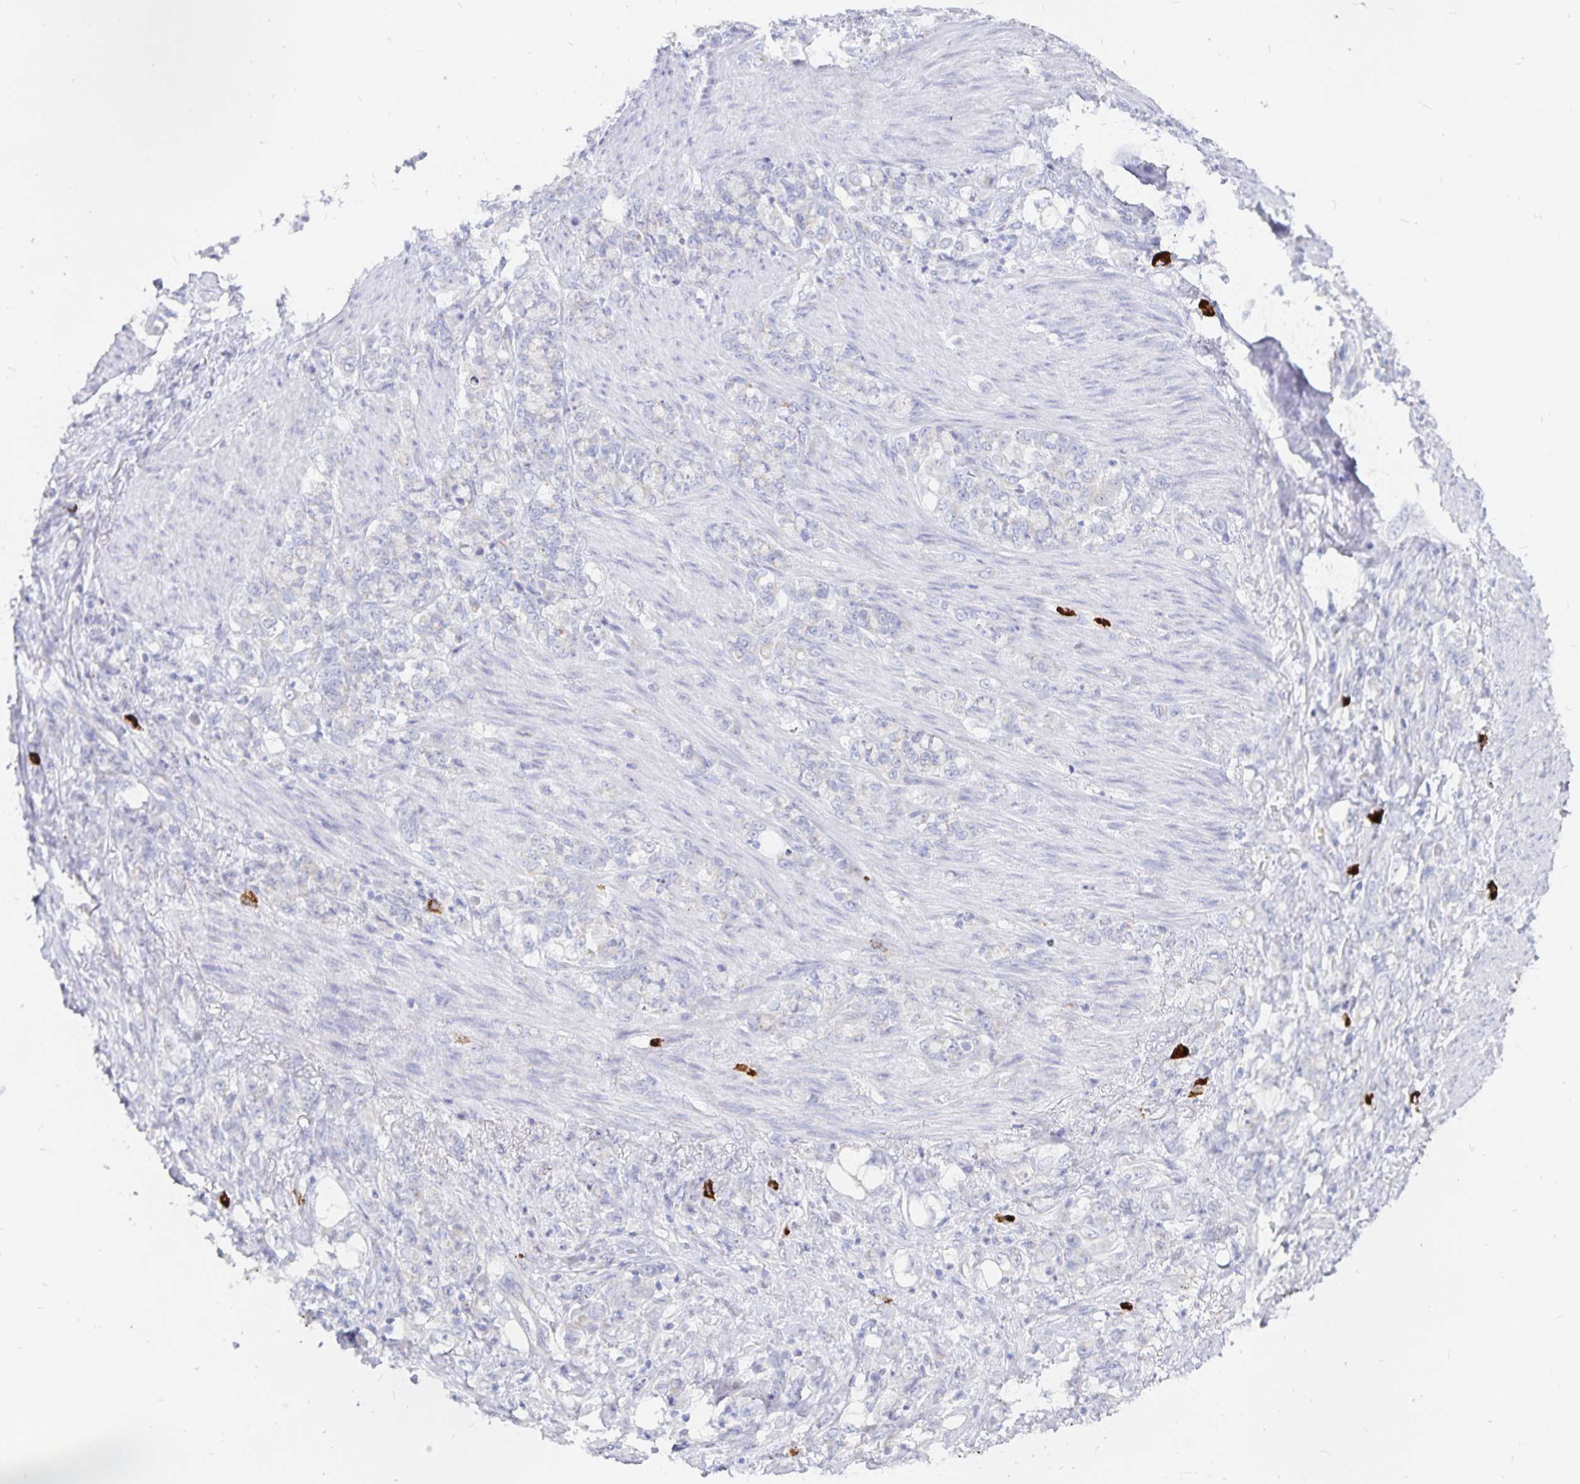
{"staining": {"intensity": "negative", "quantity": "none", "location": "none"}, "tissue": "stomach cancer", "cell_type": "Tumor cells", "image_type": "cancer", "snomed": [{"axis": "morphology", "description": "Adenocarcinoma, NOS"}, {"axis": "topography", "description": "Stomach"}], "caption": "Tumor cells show no significant staining in stomach cancer (adenocarcinoma).", "gene": "PKHD1", "patient": {"sex": "female", "age": 79}}